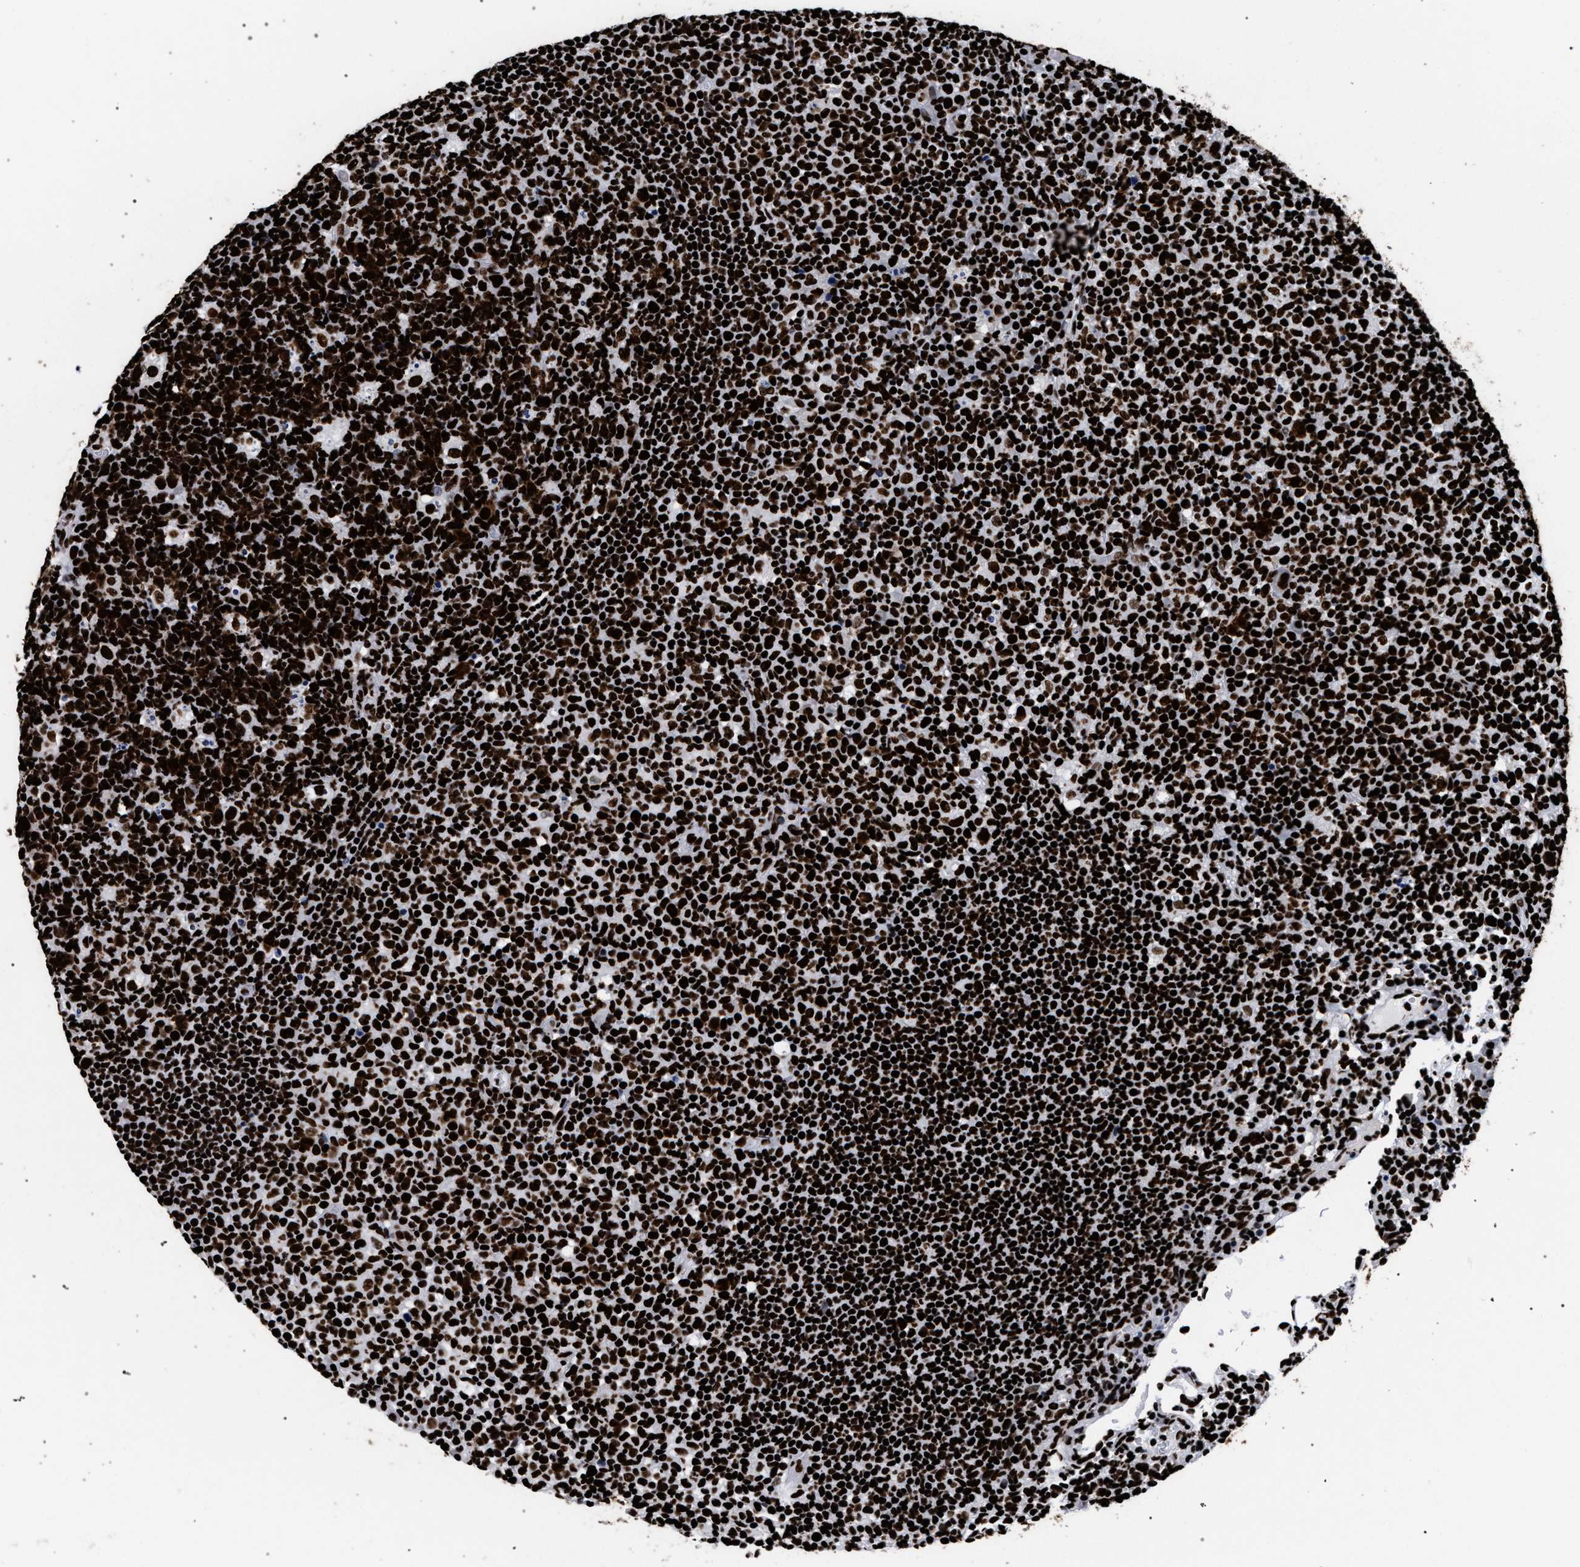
{"staining": {"intensity": "strong", "quantity": ">75%", "location": "nuclear"}, "tissue": "lymph node", "cell_type": "Germinal center cells", "image_type": "normal", "snomed": [{"axis": "morphology", "description": "Normal tissue, NOS"}, {"axis": "morphology", "description": "Inflammation, NOS"}, {"axis": "topography", "description": "Lymph node"}], "caption": "This micrograph reveals immunohistochemistry staining of normal human lymph node, with high strong nuclear positivity in approximately >75% of germinal center cells.", "gene": "HNRNPA1", "patient": {"sex": "male", "age": 55}}